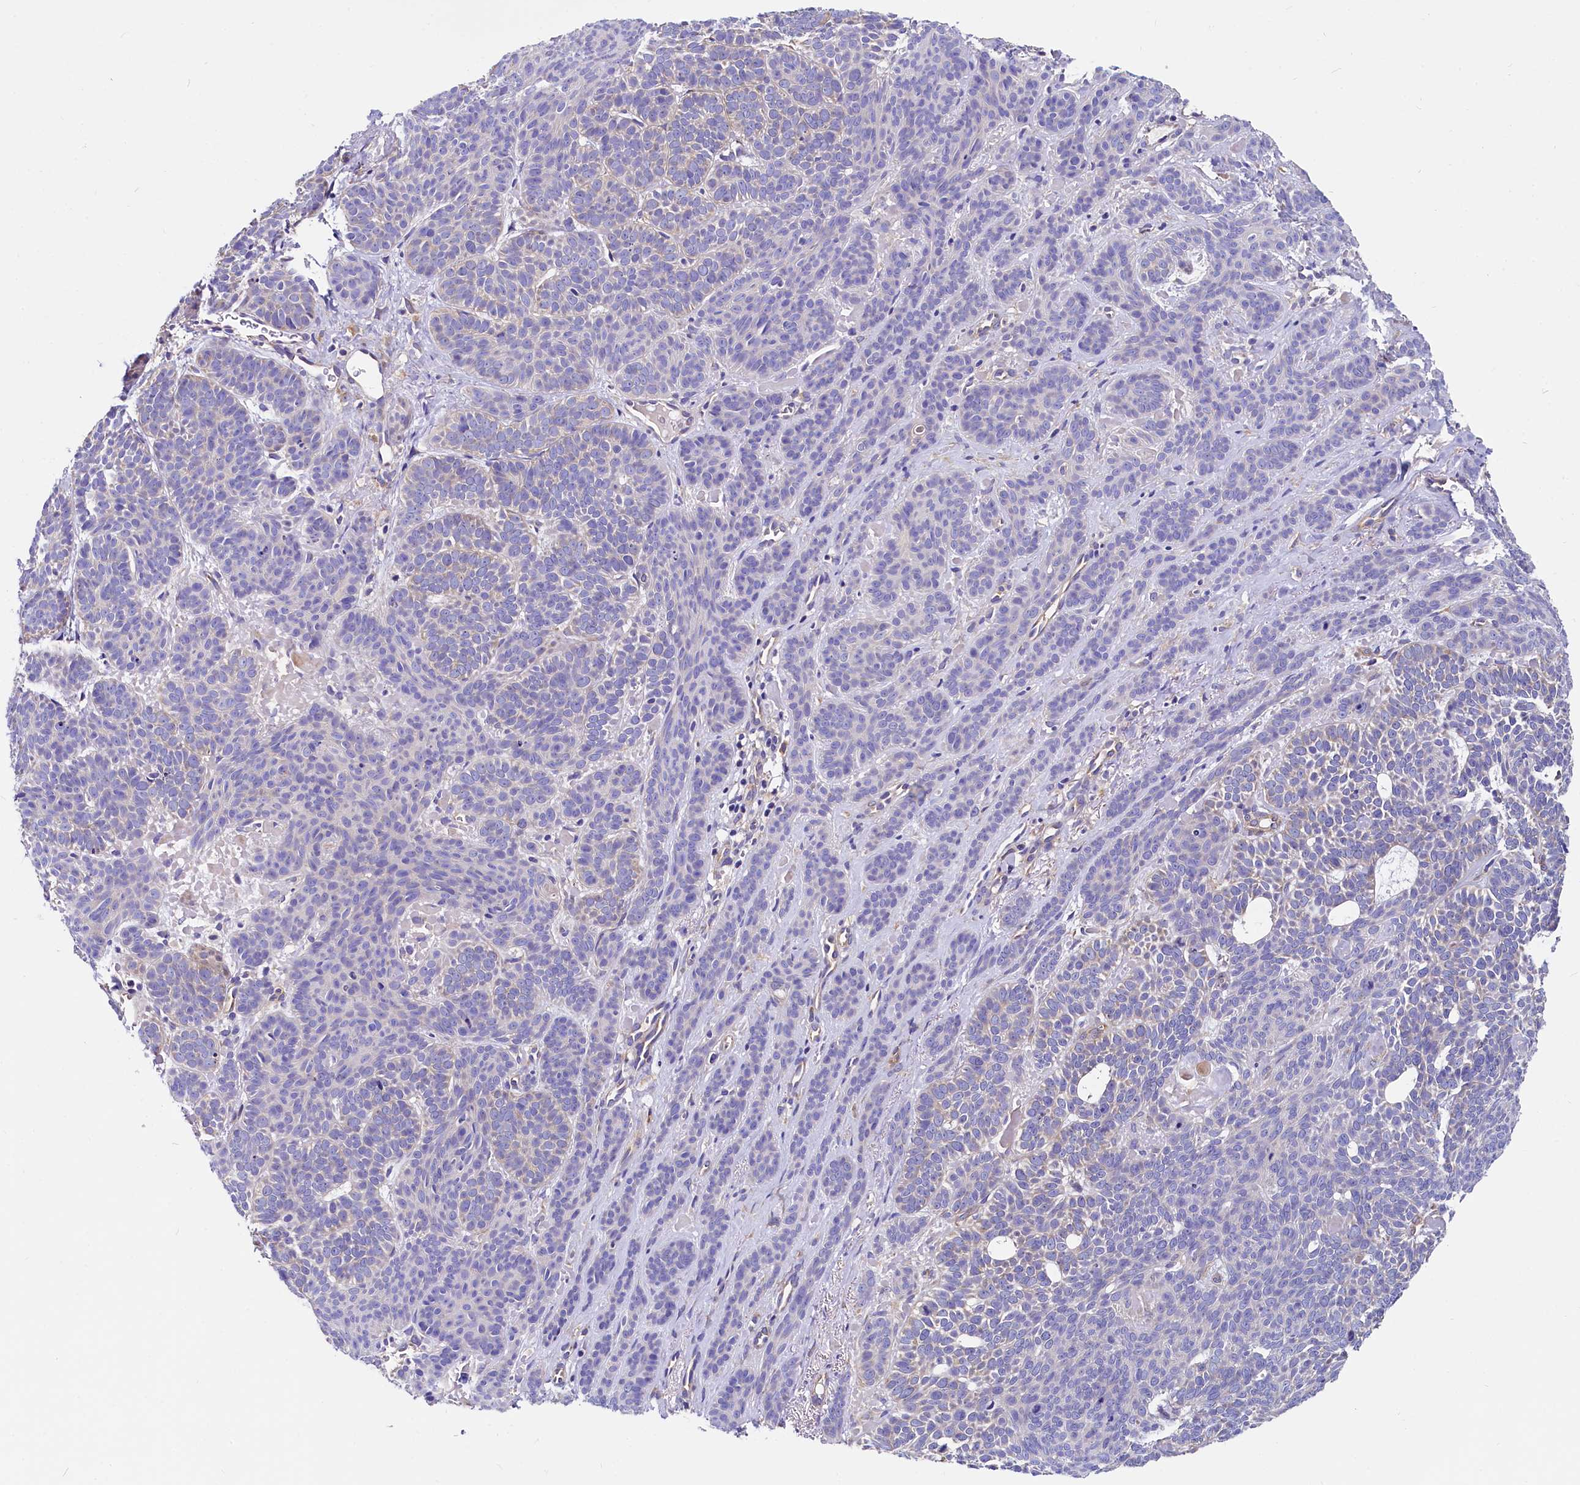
{"staining": {"intensity": "negative", "quantity": "none", "location": "none"}, "tissue": "skin cancer", "cell_type": "Tumor cells", "image_type": "cancer", "snomed": [{"axis": "morphology", "description": "Basal cell carcinoma"}, {"axis": "topography", "description": "Skin"}], "caption": "Photomicrograph shows no protein expression in tumor cells of skin cancer (basal cell carcinoma) tissue.", "gene": "QARS1", "patient": {"sex": "male", "age": 85}}